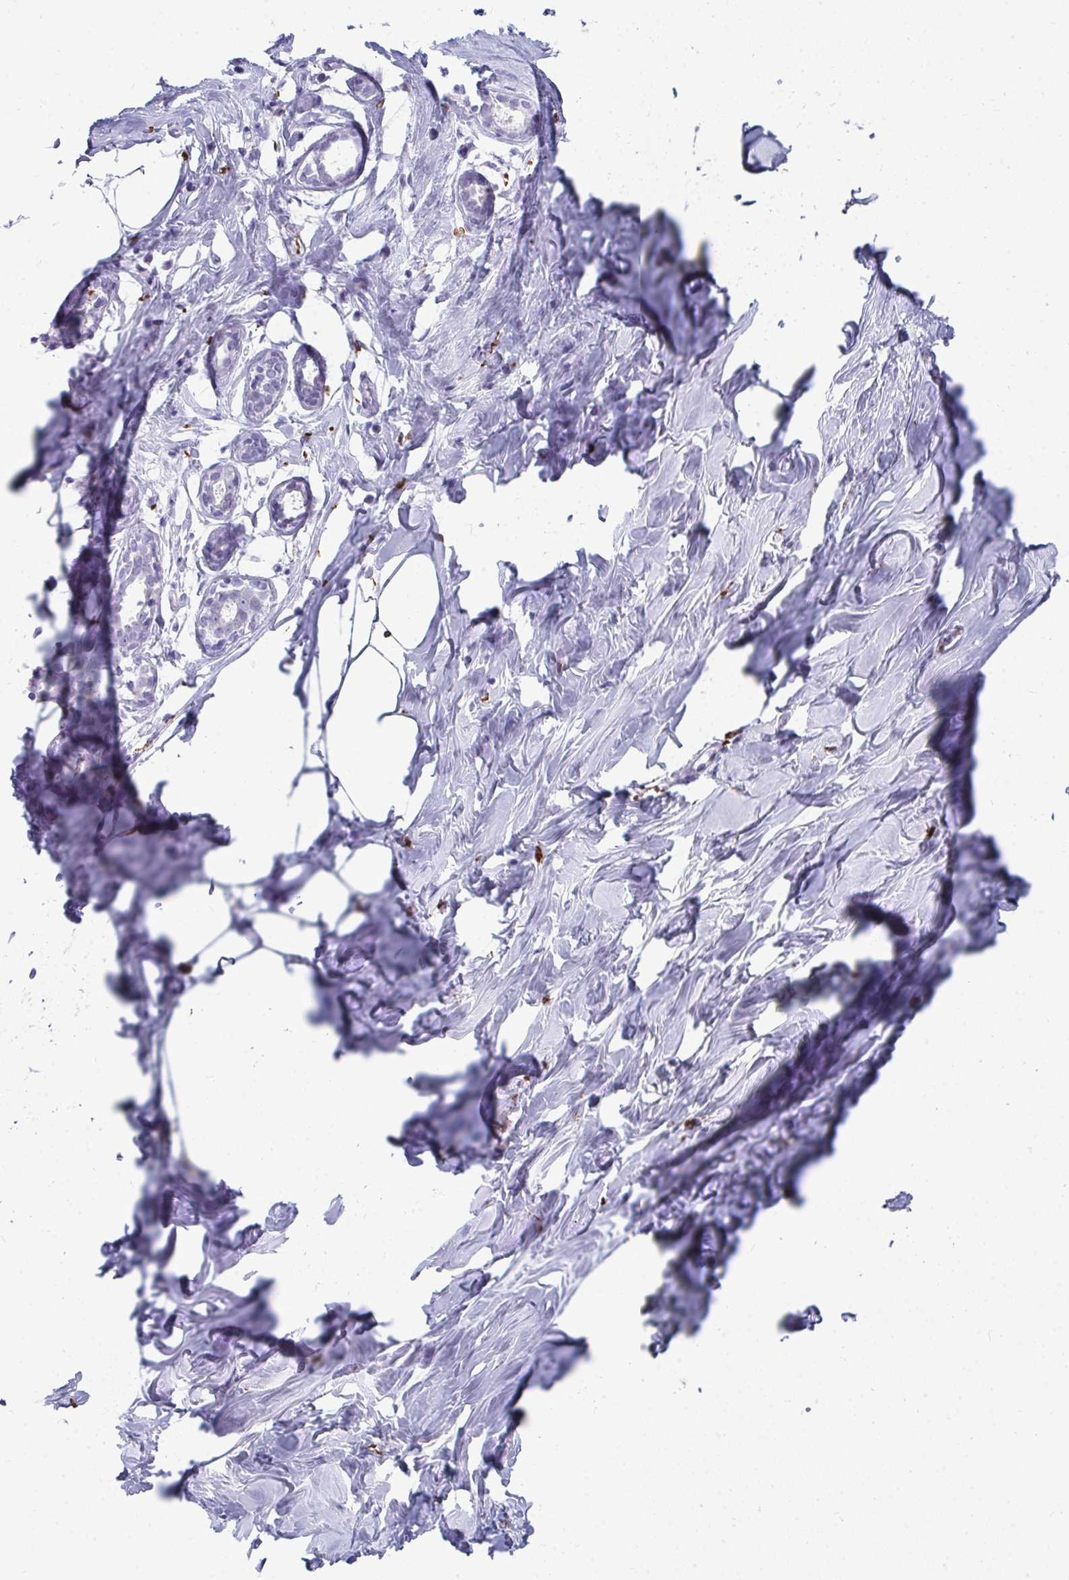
{"staining": {"intensity": "negative", "quantity": "none", "location": "none"}, "tissue": "breast", "cell_type": "Adipocytes", "image_type": "normal", "snomed": [{"axis": "morphology", "description": "Normal tissue, NOS"}, {"axis": "topography", "description": "Breast"}], "caption": "High magnification brightfield microscopy of unremarkable breast stained with DAB (brown) and counterstained with hematoxylin (blue): adipocytes show no significant positivity.", "gene": "CD163", "patient": {"sex": "female", "age": 27}}